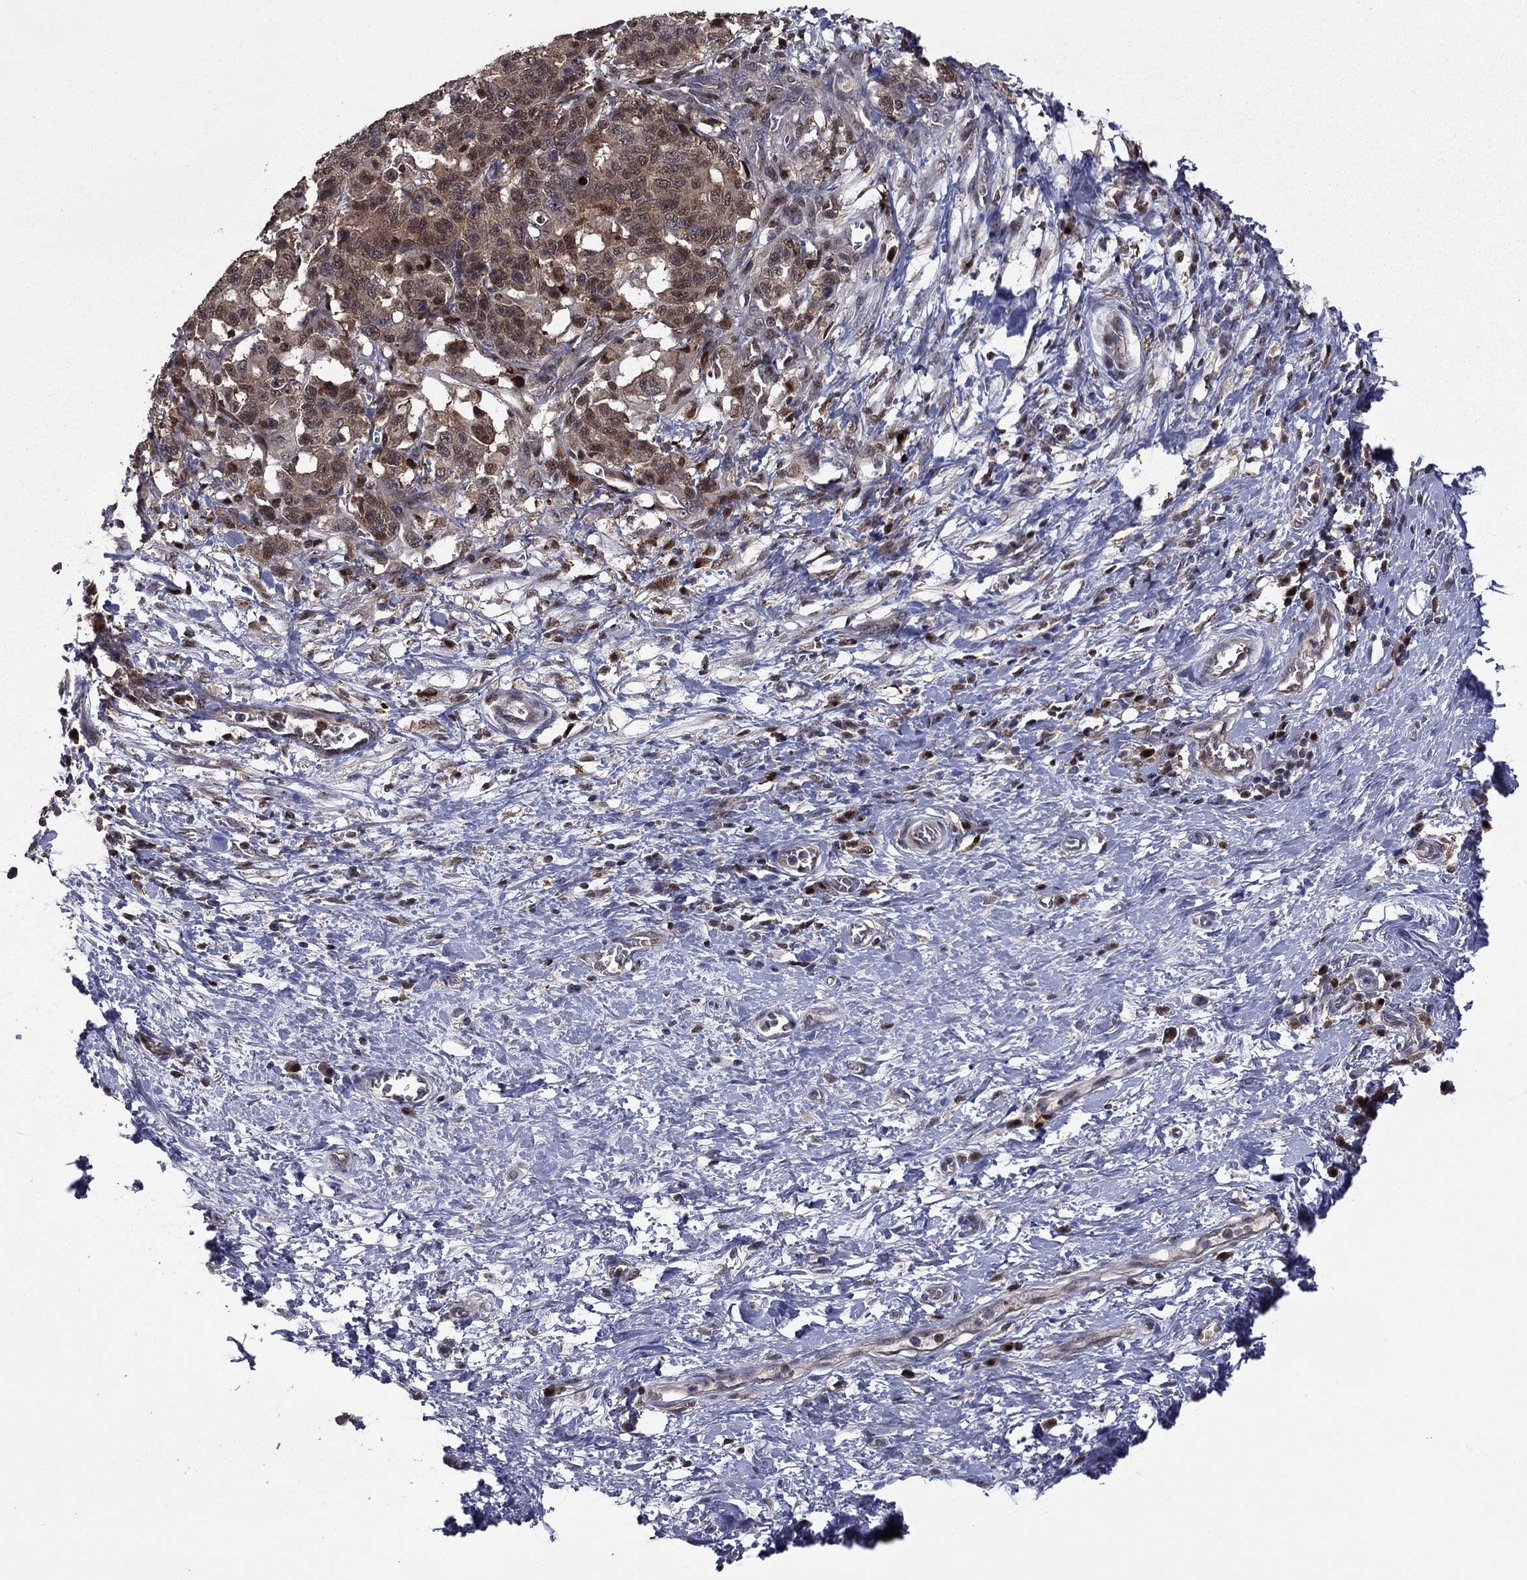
{"staining": {"intensity": "moderate", "quantity": "25%-75%", "location": "cytoplasmic/membranous"}, "tissue": "stomach cancer", "cell_type": "Tumor cells", "image_type": "cancer", "snomed": [{"axis": "morphology", "description": "Normal tissue, NOS"}, {"axis": "morphology", "description": "Adenocarcinoma, NOS"}, {"axis": "topography", "description": "Stomach"}], "caption": "Immunohistochemistry photomicrograph of human stomach adenocarcinoma stained for a protein (brown), which demonstrates medium levels of moderate cytoplasmic/membranous positivity in approximately 25%-75% of tumor cells.", "gene": "APPBP2", "patient": {"sex": "female", "age": 64}}